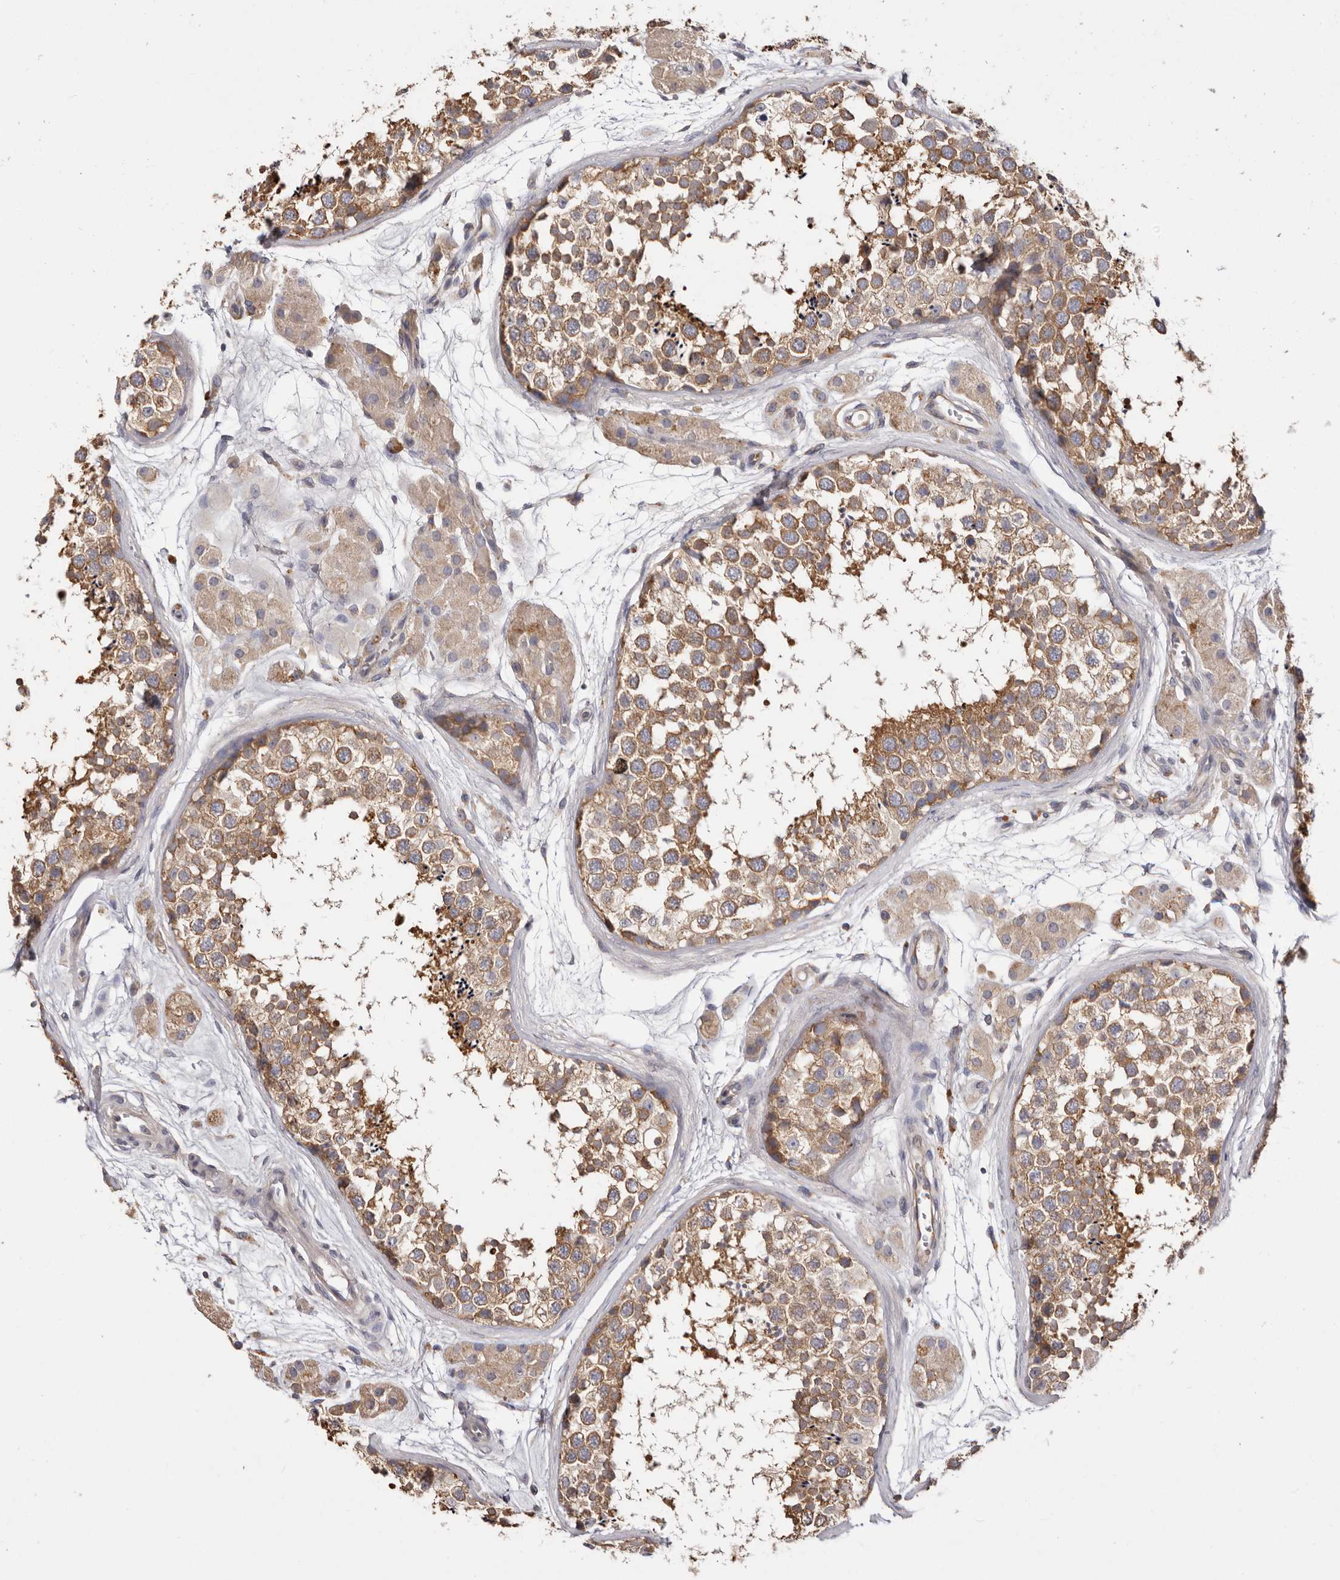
{"staining": {"intensity": "moderate", "quantity": ">75%", "location": "cytoplasmic/membranous"}, "tissue": "testis", "cell_type": "Cells in seminiferous ducts", "image_type": "normal", "snomed": [{"axis": "morphology", "description": "Normal tissue, NOS"}, {"axis": "topography", "description": "Testis"}], "caption": "A medium amount of moderate cytoplasmic/membranous positivity is seen in approximately >75% of cells in seminiferous ducts in unremarkable testis. Ihc stains the protein in brown and the nuclei are stained blue.", "gene": "FAM167B", "patient": {"sex": "male", "age": 56}}